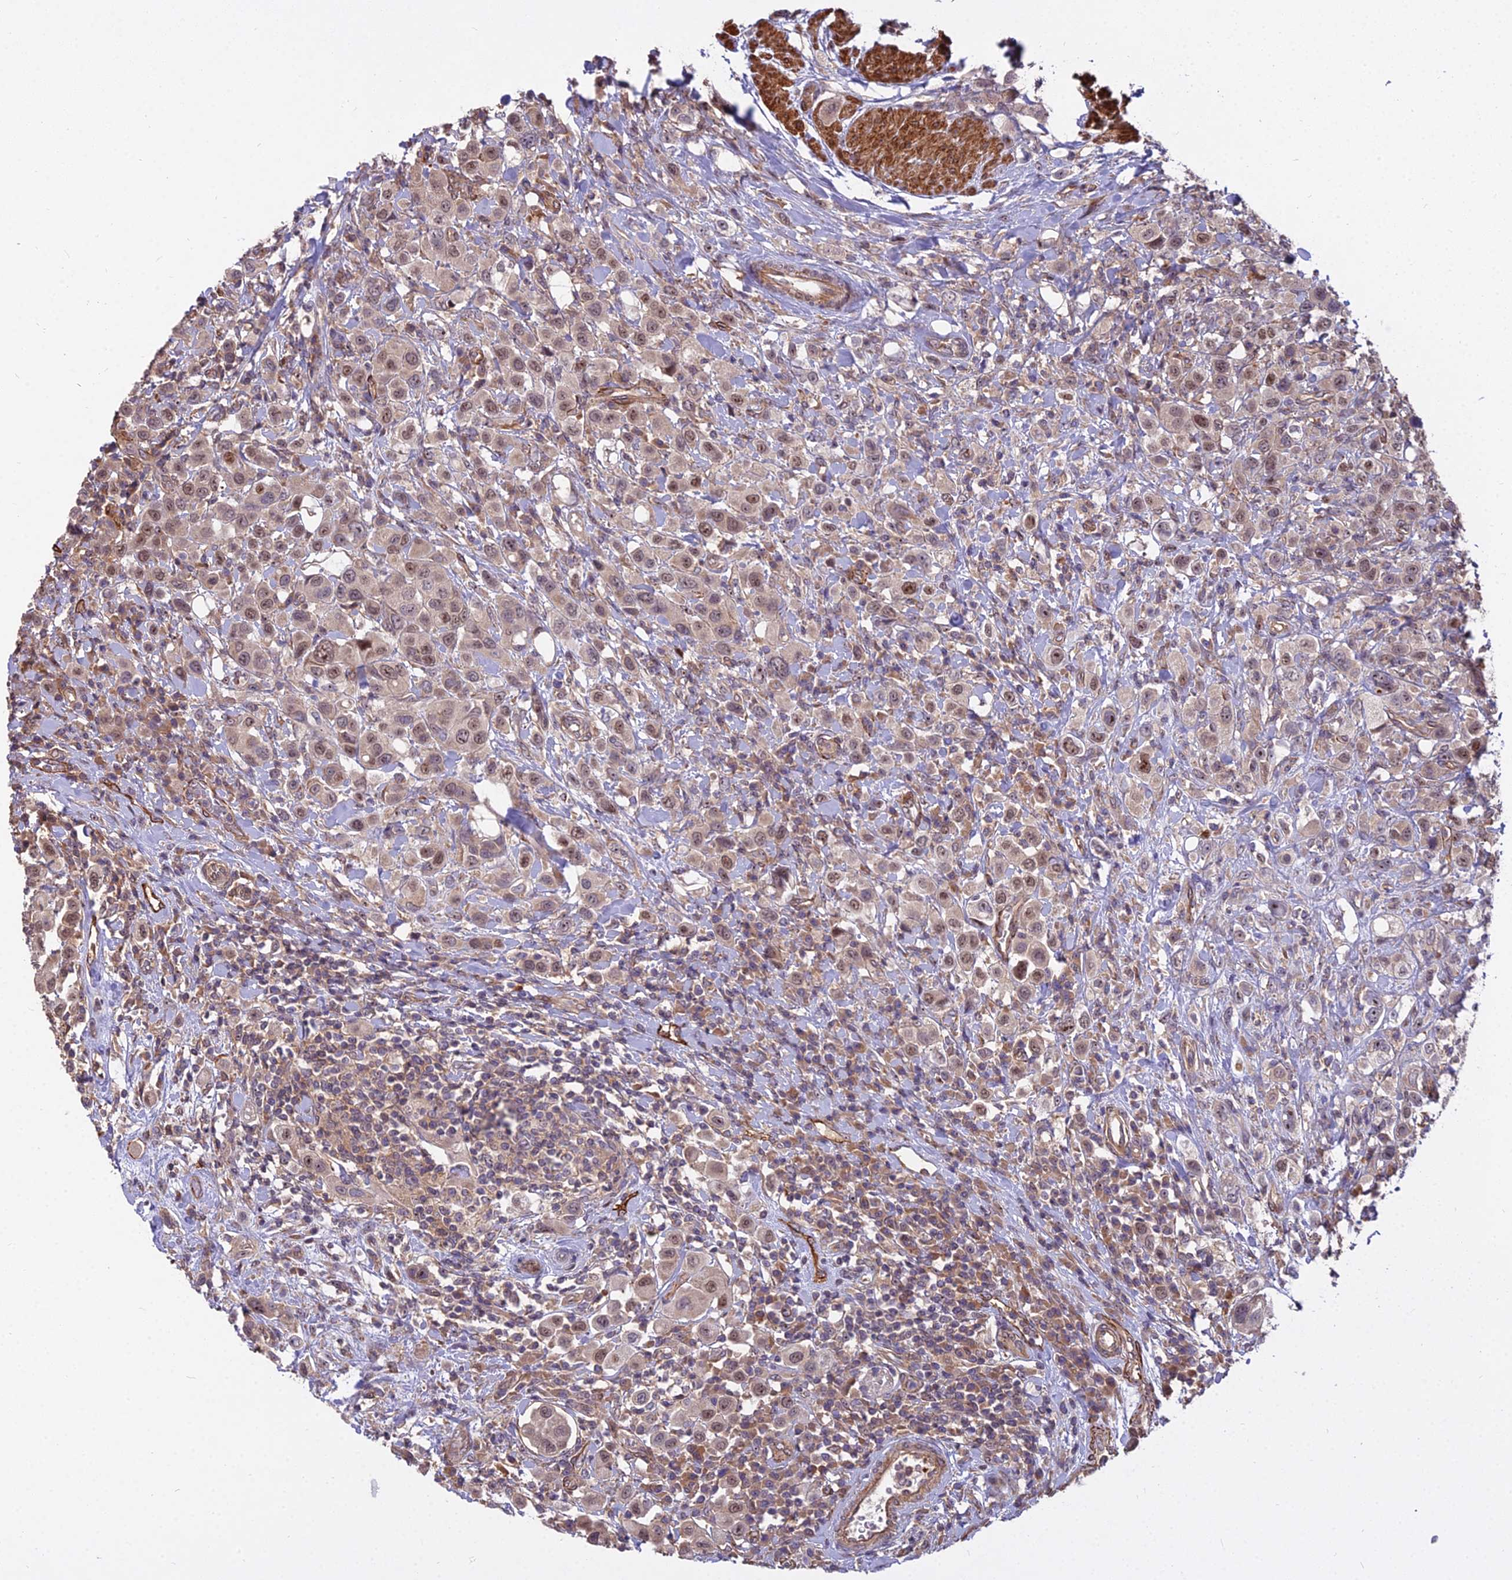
{"staining": {"intensity": "moderate", "quantity": "25%-75%", "location": "nuclear"}, "tissue": "urothelial cancer", "cell_type": "Tumor cells", "image_type": "cancer", "snomed": [{"axis": "morphology", "description": "Urothelial carcinoma, High grade"}, {"axis": "topography", "description": "Urinary bladder"}], "caption": "Immunohistochemistry (IHC) of urothelial carcinoma (high-grade) demonstrates medium levels of moderate nuclear expression in approximately 25%-75% of tumor cells.", "gene": "TCEA3", "patient": {"sex": "male", "age": 50}}